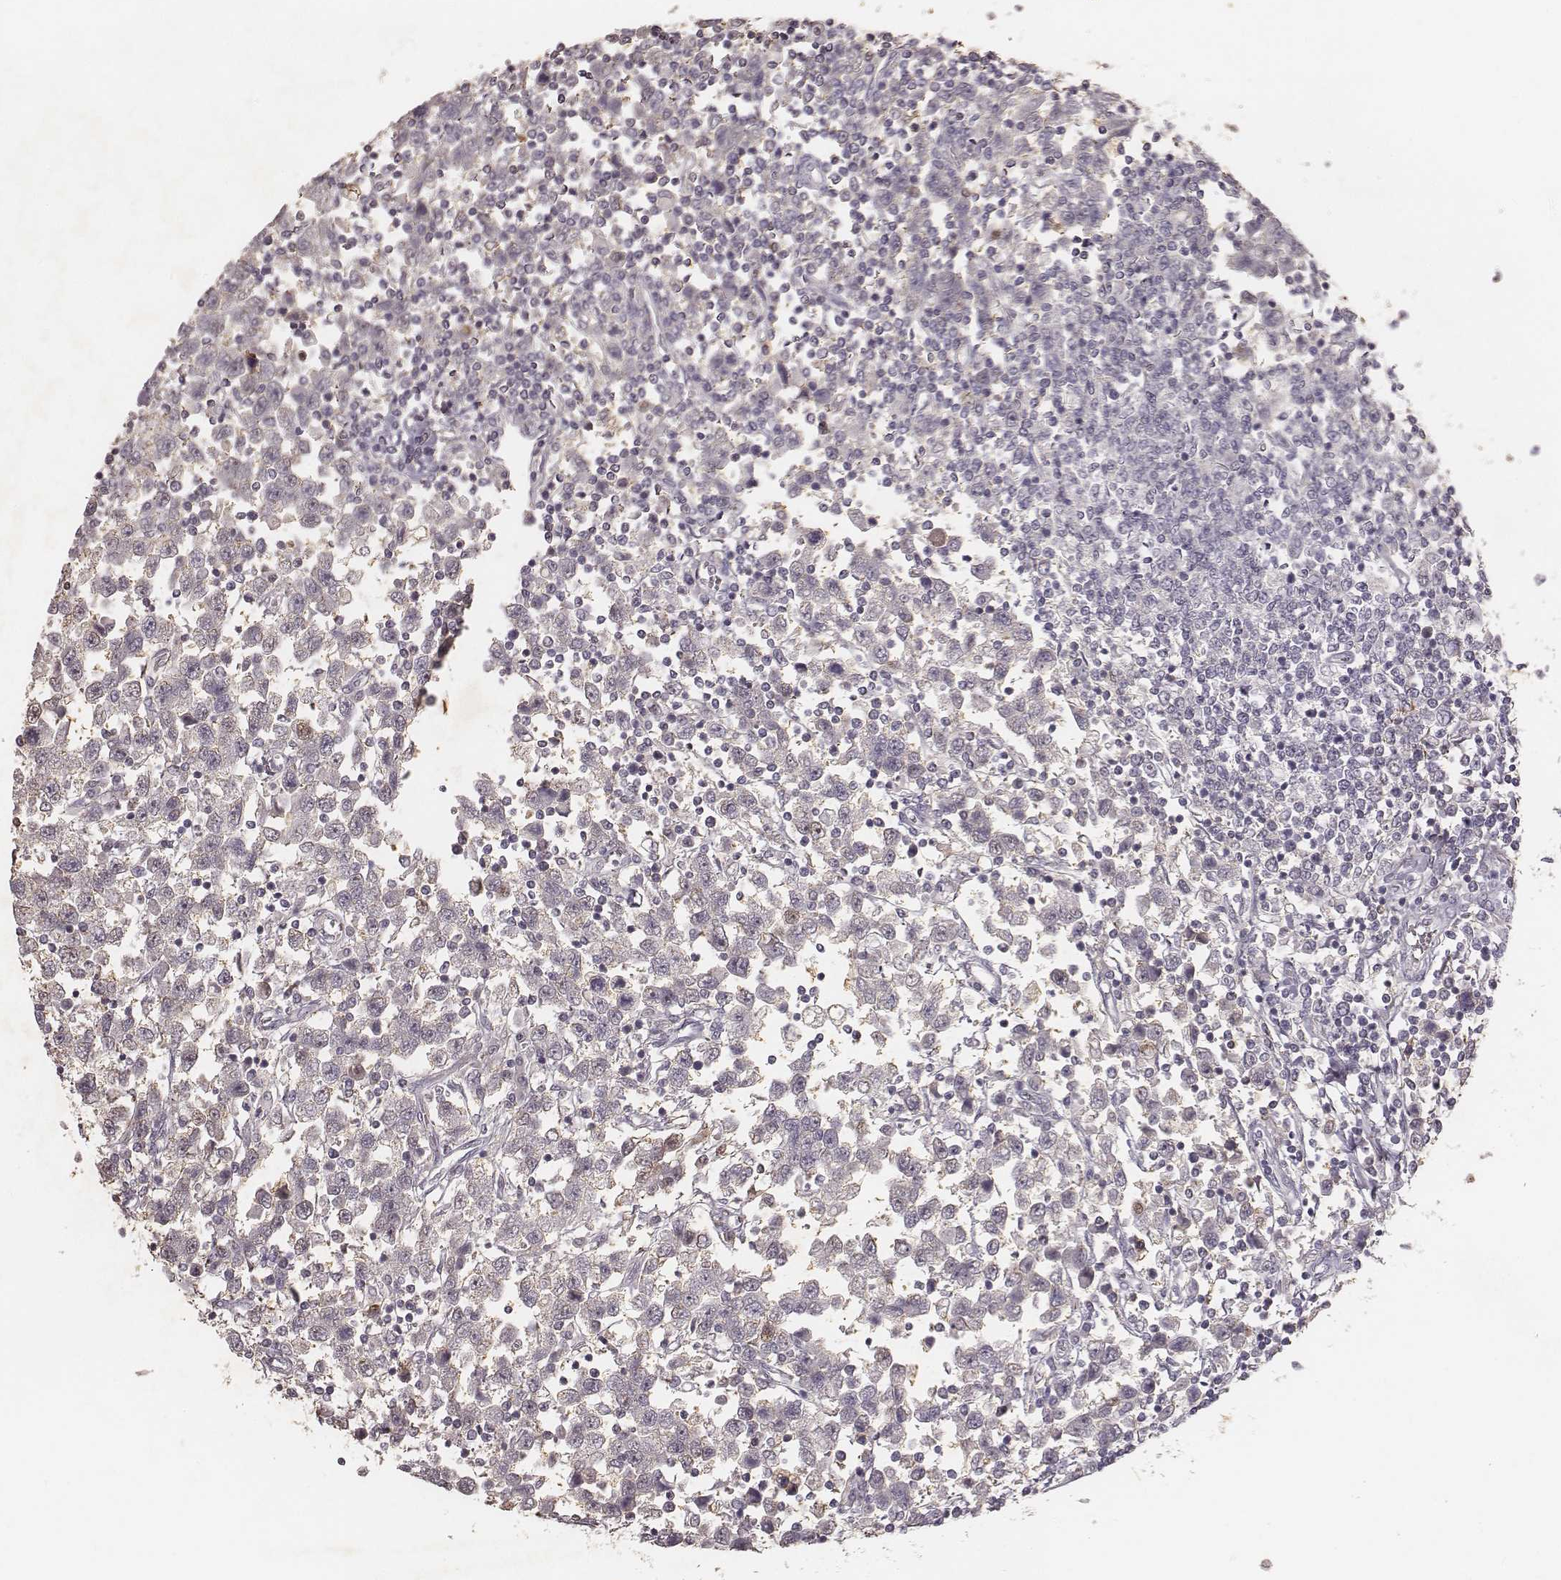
{"staining": {"intensity": "negative", "quantity": "none", "location": "none"}, "tissue": "testis cancer", "cell_type": "Tumor cells", "image_type": "cancer", "snomed": [{"axis": "morphology", "description": "Seminoma, NOS"}, {"axis": "topography", "description": "Testis"}], "caption": "IHC histopathology image of neoplastic tissue: human seminoma (testis) stained with DAB reveals no significant protein staining in tumor cells.", "gene": "MADCAM1", "patient": {"sex": "male", "age": 34}}